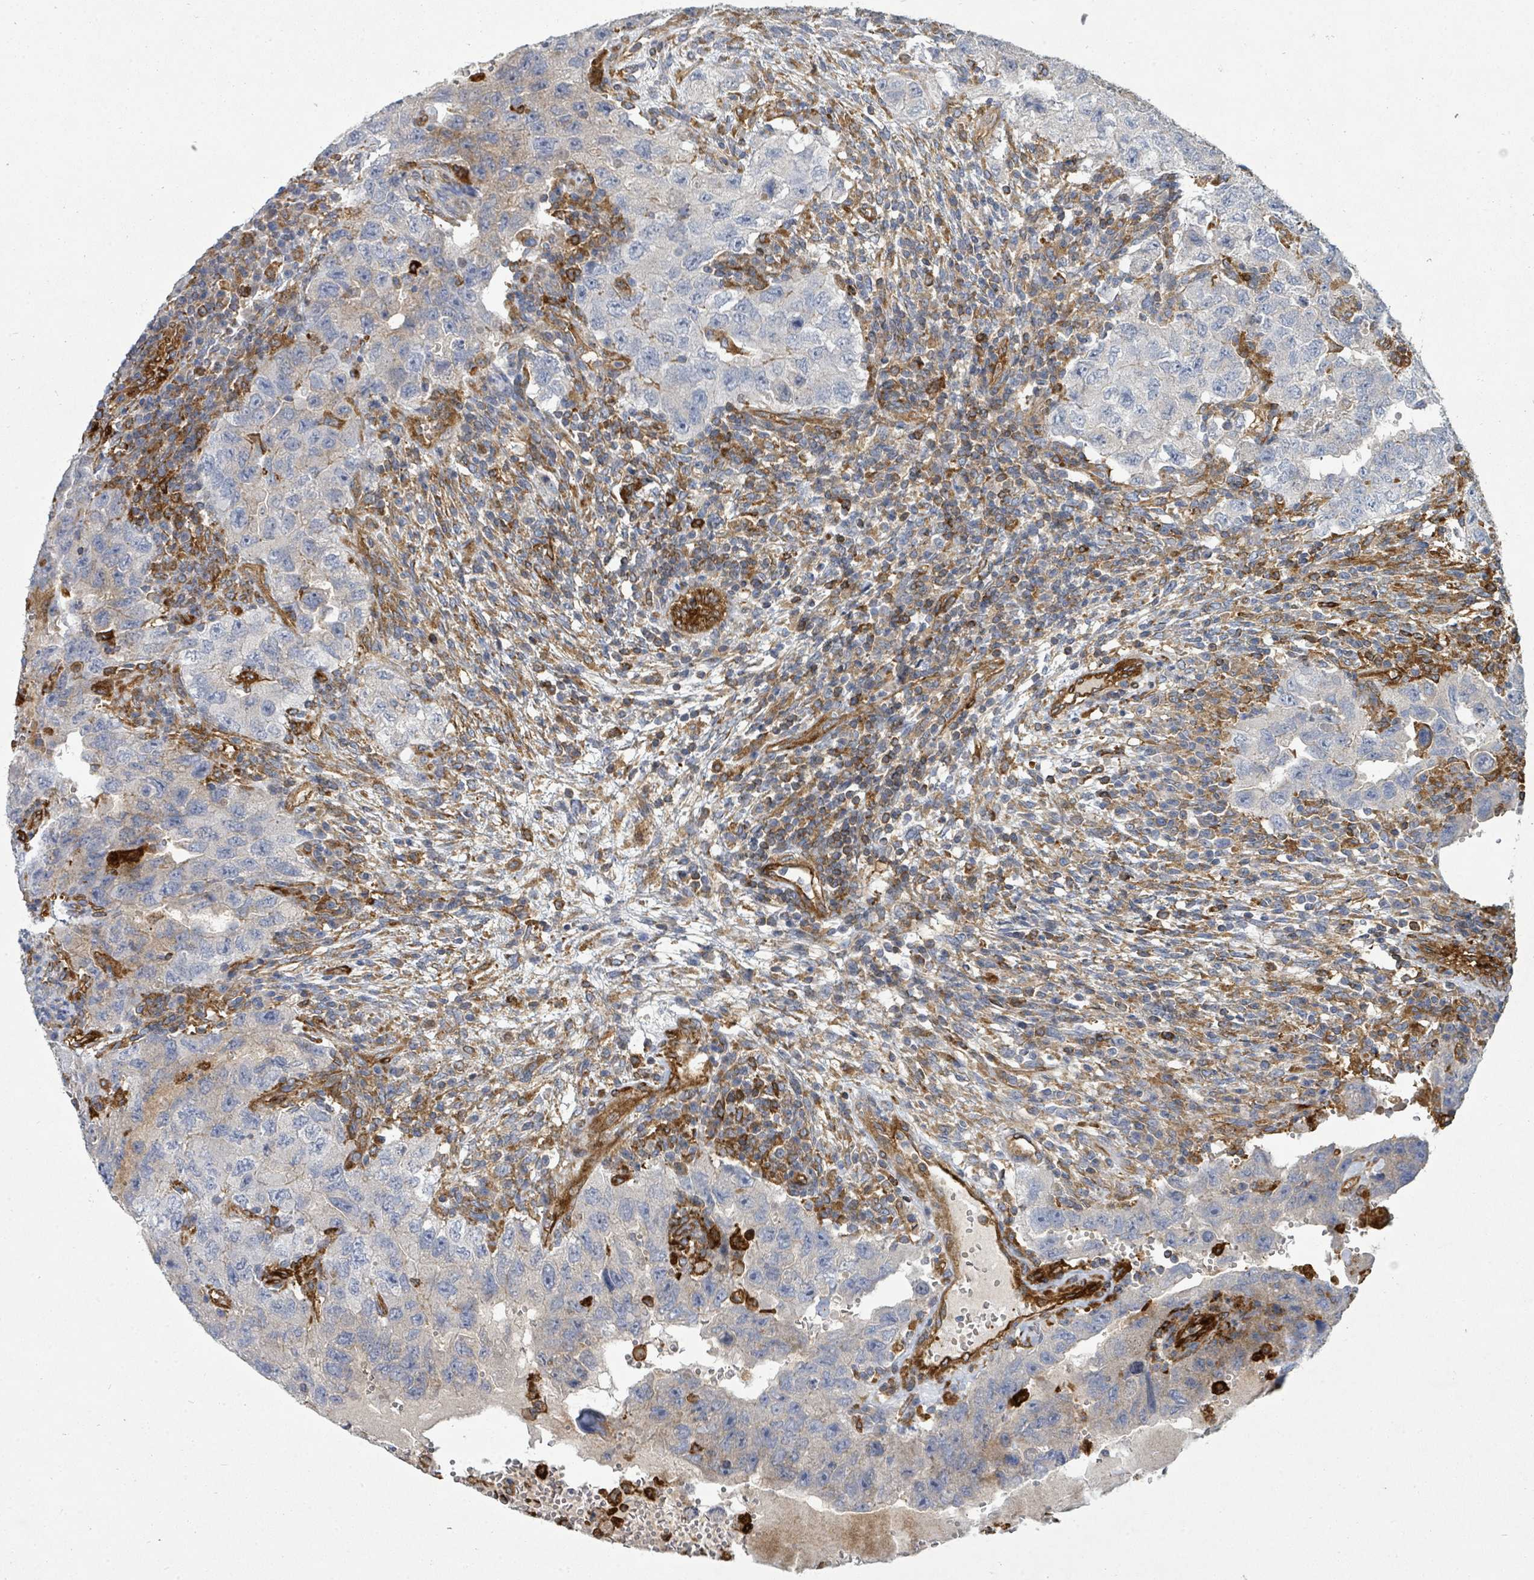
{"staining": {"intensity": "negative", "quantity": "none", "location": "none"}, "tissue": "testis cancer", "cell_type": "Tumor cells", "image_type": "cancer", "snomed": [{"axis": "morphology", "description": "Carcinoma, Embryonal, NOS"}, {"axis": "topography", "description": "Testis"}], "caption": "Tumor cells are negative for brown protein staining in testis cancer (embryonal carcinoma).", "gene": "IFIT1", "patient": {"sex": "male", "age": 26}}